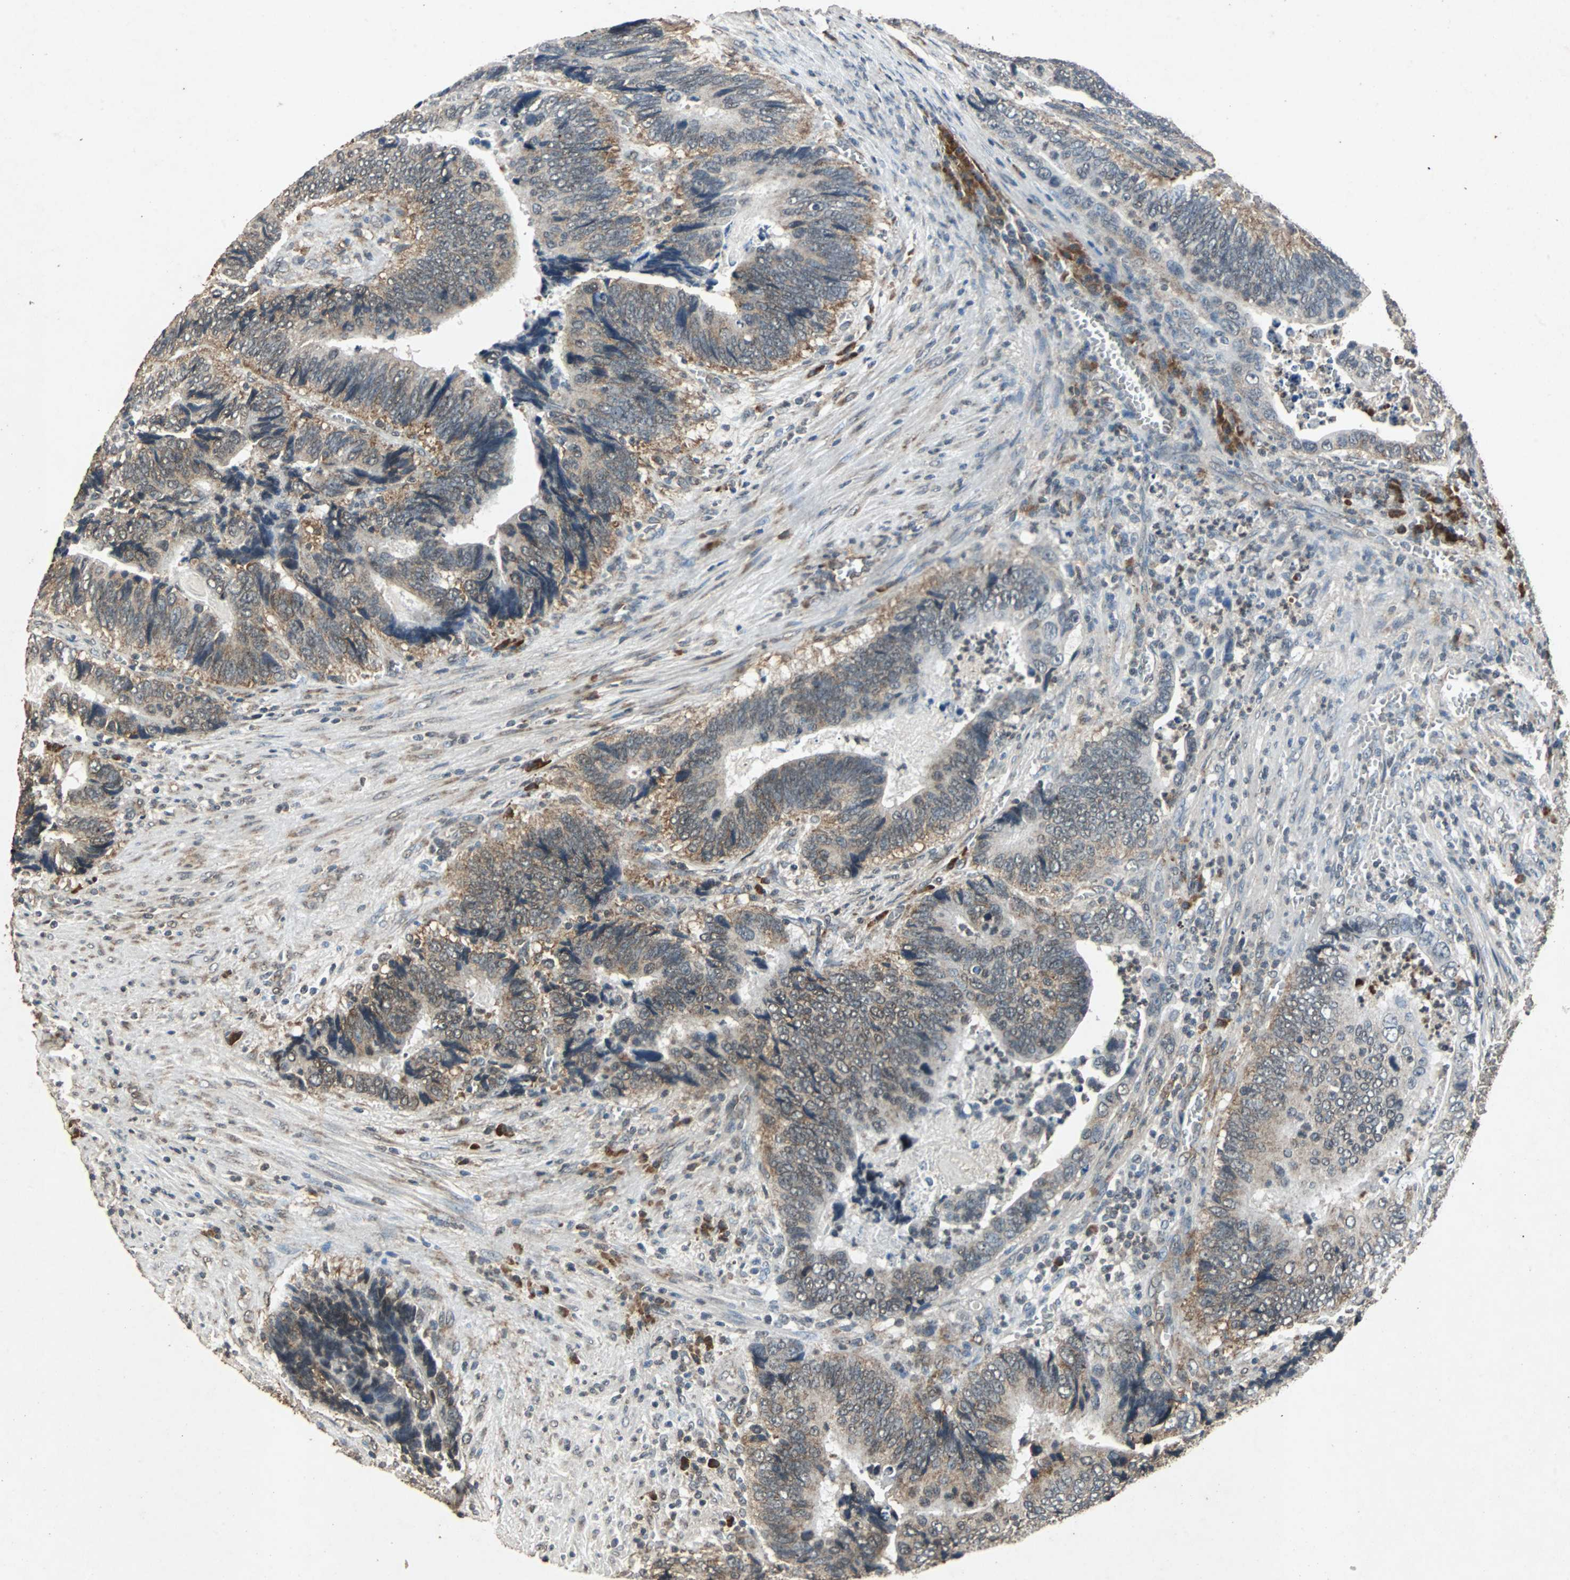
{"staining": {"intensity": "moderate", "quantity": ">75%", "location": "cytoplasmic/membranous"}, "tissue": "colorectal cancer", "cell_type": "Tumor cells", "image_type": "cancer", "snomed": [{"axis": "morphology", "description": "Adenocarcinoma, NOS"}, {"axis": "topography", "description": "Colon"}], "caption": "High-power microscopy captured an immunohistochemistry histopathology image of colorectal cancer, revealing moderate cytoplasmic/membranous expression in about >75% of tumor cells.", "gene": "NAA10", "patient": {"sex": "male", "age": 72}}